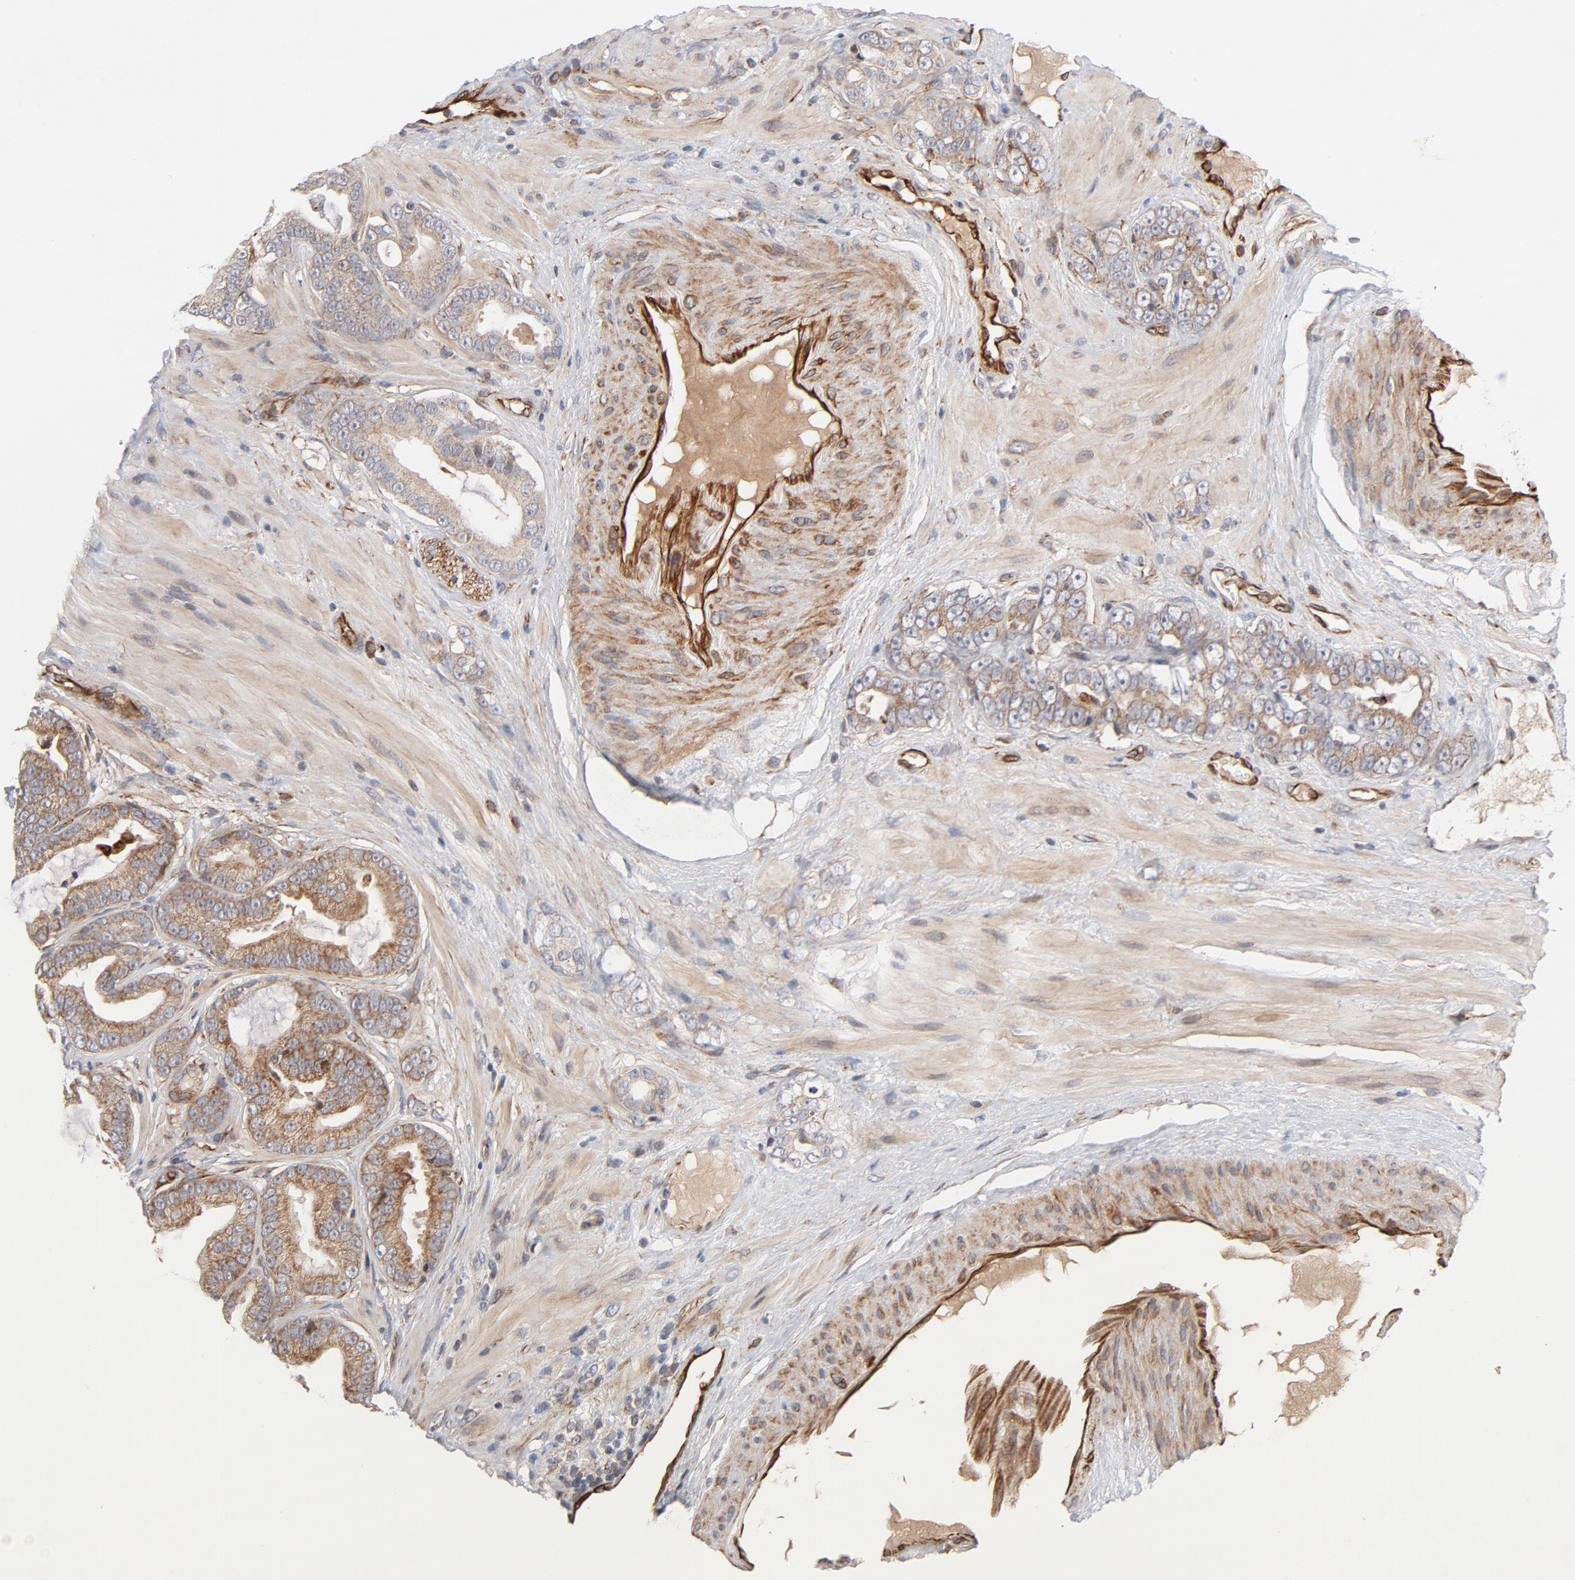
{"staining": {"intensity": "moderate", "quantity": ">75%", "location": "cytoplasmic/membranous"}, "tissue": "prostate cancer", "cell_type": "Tumor cells", "image_type": "cancer", "snomed": [{"axis": "morphology", "description": "Adenocarcinoma, Low grade"}, {"axis": "topography", "description": "Prostate"}], "caption": "A photomicrograph showing moderate cytoplasmic/membranous positivity in approximately >75% of tumor cells in prostate cancer, as visualized by brown immunohistochemical staining.", "gene": "DNAAF2", "patient": {"sex": "male", "age": 58}}